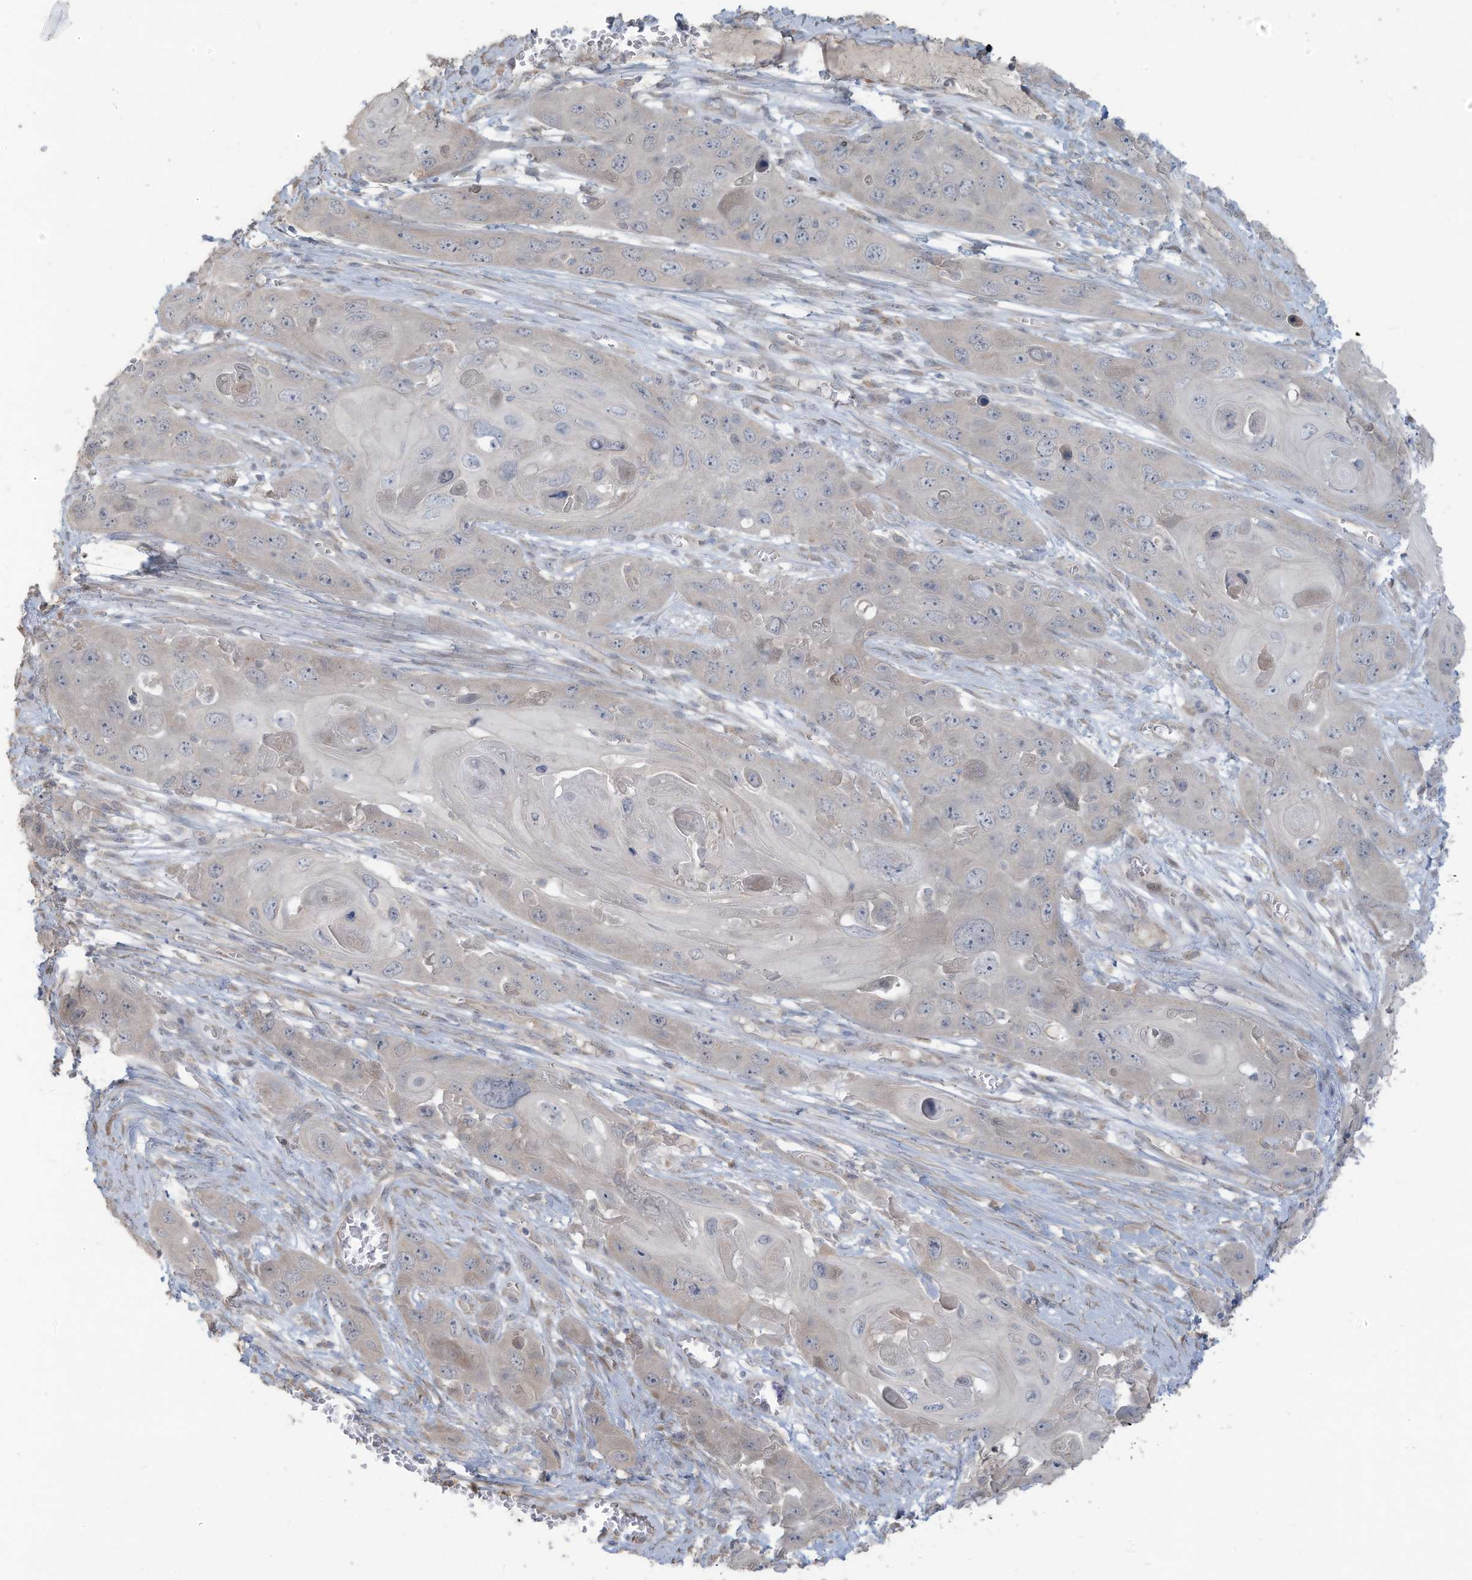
{"staining": {"intensity": "negative", "quantity": "none", "location": "none"}, "tissue": "skin cancer", "cell_type": "Tumor cells", "image_type": "cancer", "snomed": [{"axis": "morphology", "description": "Squamous cell carcinoma, NOS"}, {"axis": "topography", "description": "Skin"}], "caption": "Immunohistochemical staining of human skin cancer displays no significant positivity in tumor cells.", "gene": "MAGIX", "patient": {"sex": "male", "age": 55}}